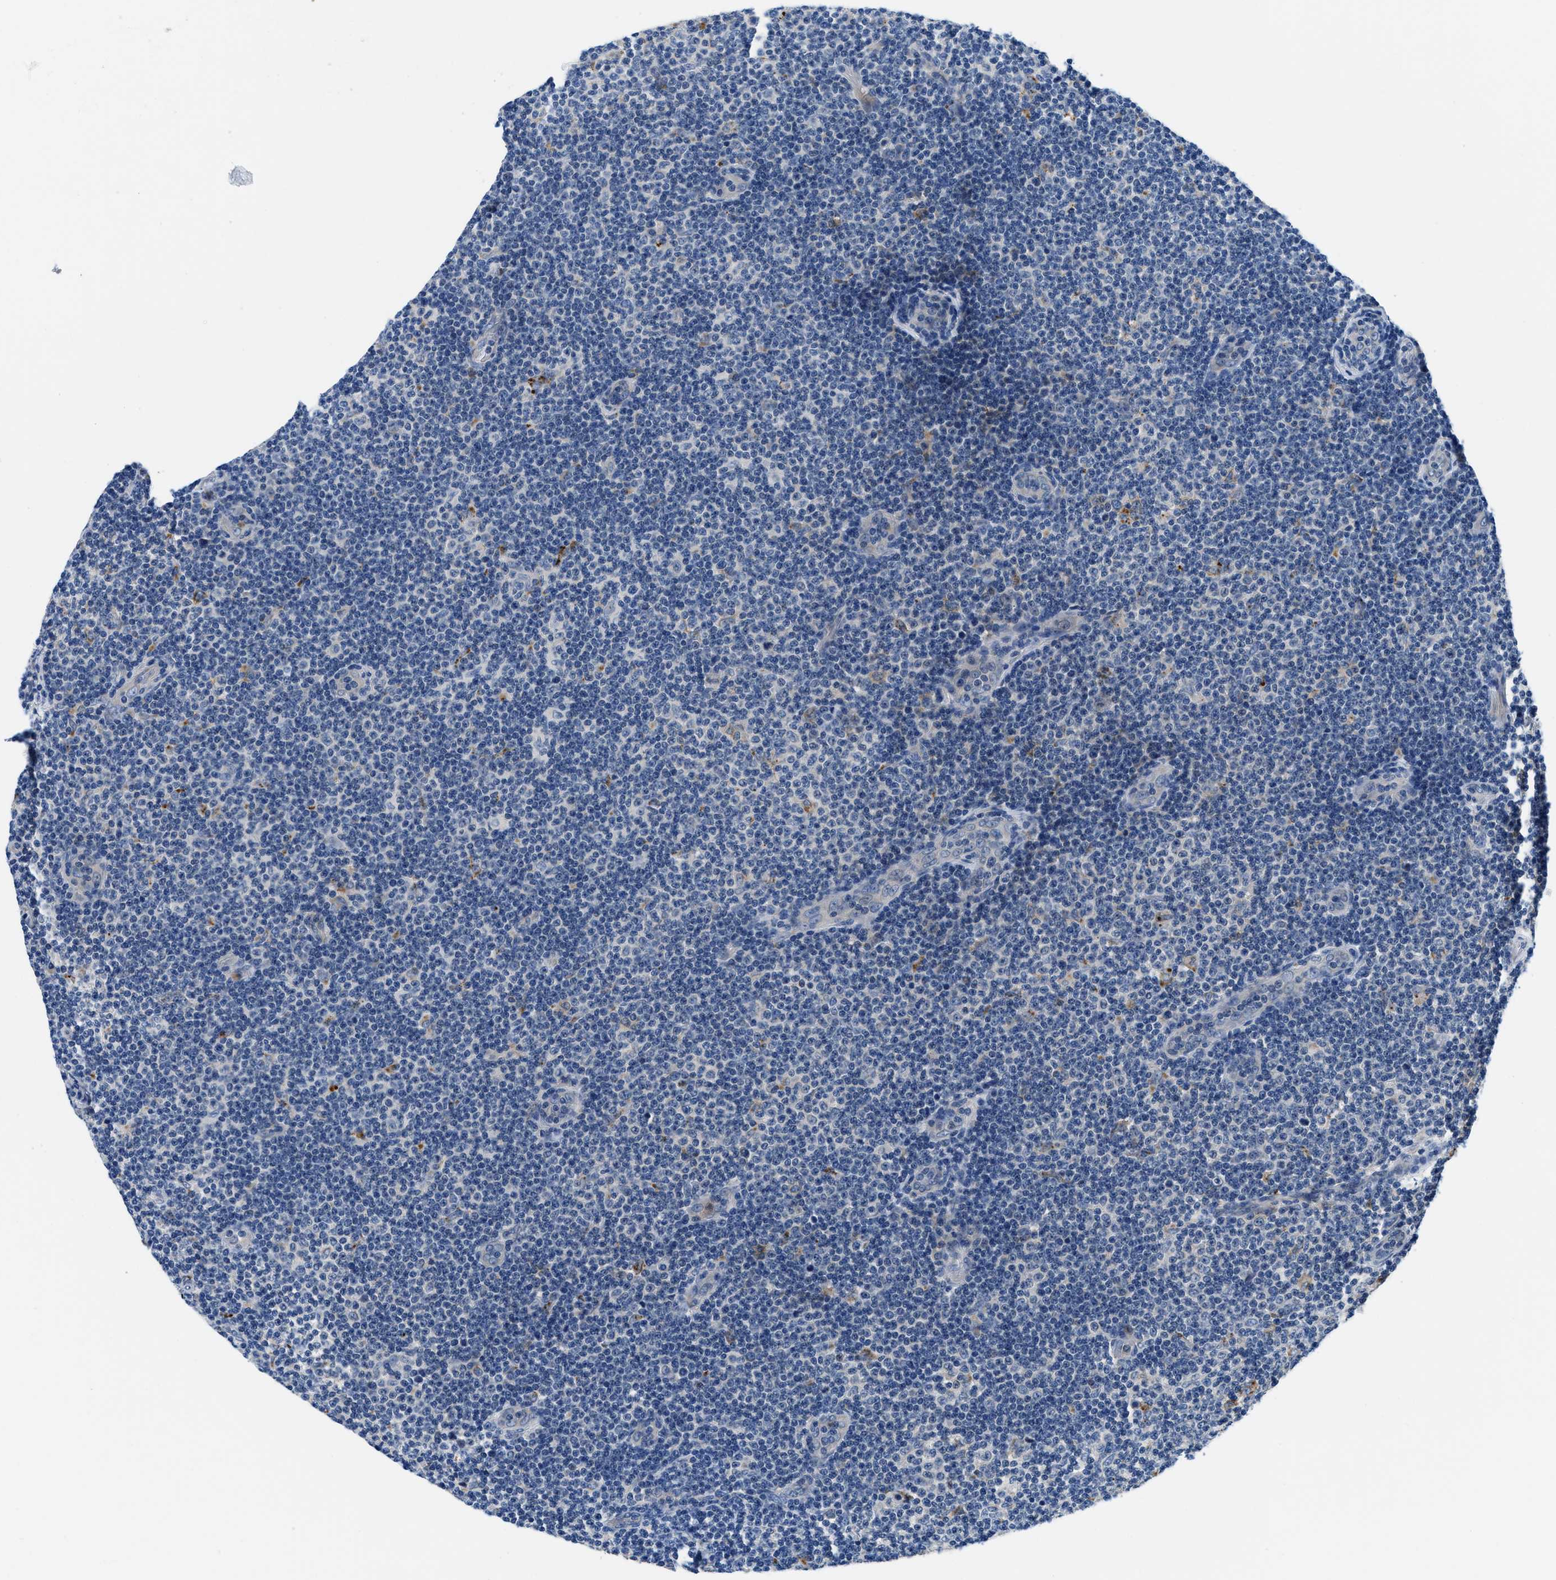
{"staining": {"intensity": "negative", "quantity": "none", "location": "none"}, "tissue": "lymphoma", "cell_type": "Tumor cells", "image_type": "cancer", "snomed": [{"axis": "morphology", "description": "Malignant lymphoma, non-Hodgkin's type, Low grade"}, {"axis": "topography", "description": "Lymph node"}], "caption": "High magnification brightfield microscopy of lymphoma stained with DAB (3,3'-diaminobenzidine) (brown) and counterstained with hematoxylin (blue): tumor cells show no significant expression.", "gene": "ADGRE3", "patient": {"sex": "male", "age": 83}}